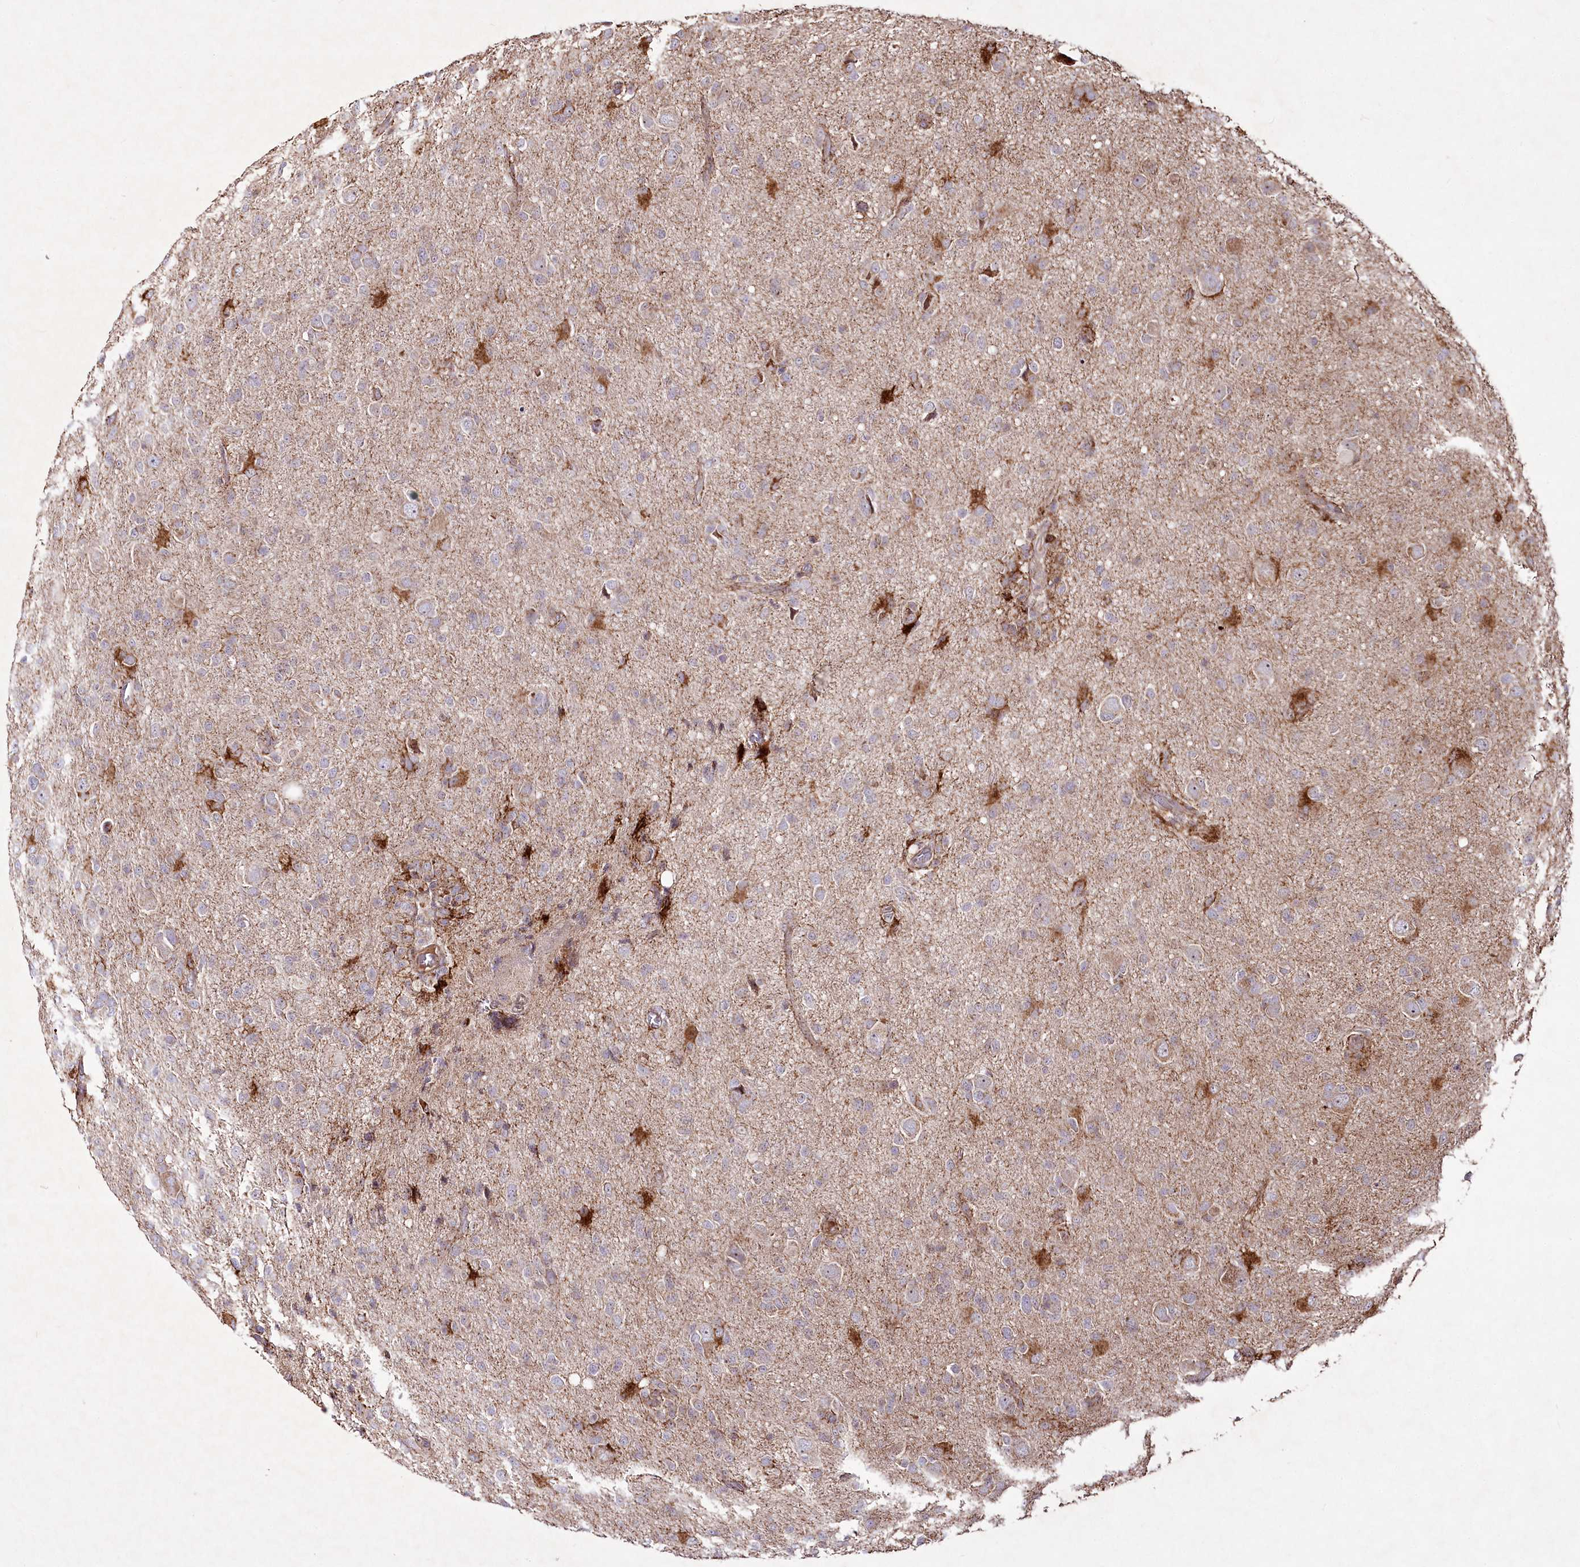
{"staining": {"intensity": "negative", "quantity": "none", "location": "none"}, "tissue": "glioma", "cell_type": "Tumor cells", "image_type": "cancer", "snomed": [{"axis": "morphology", "description": "Glioma, malignant, High grade"}, {"axis": "topography", "description": "Brain"}], "caption": "Tumor cells show no significant protein expression in glioma.", "gene": "PSTK", "patient": {"sex": "female", "age": 57}}